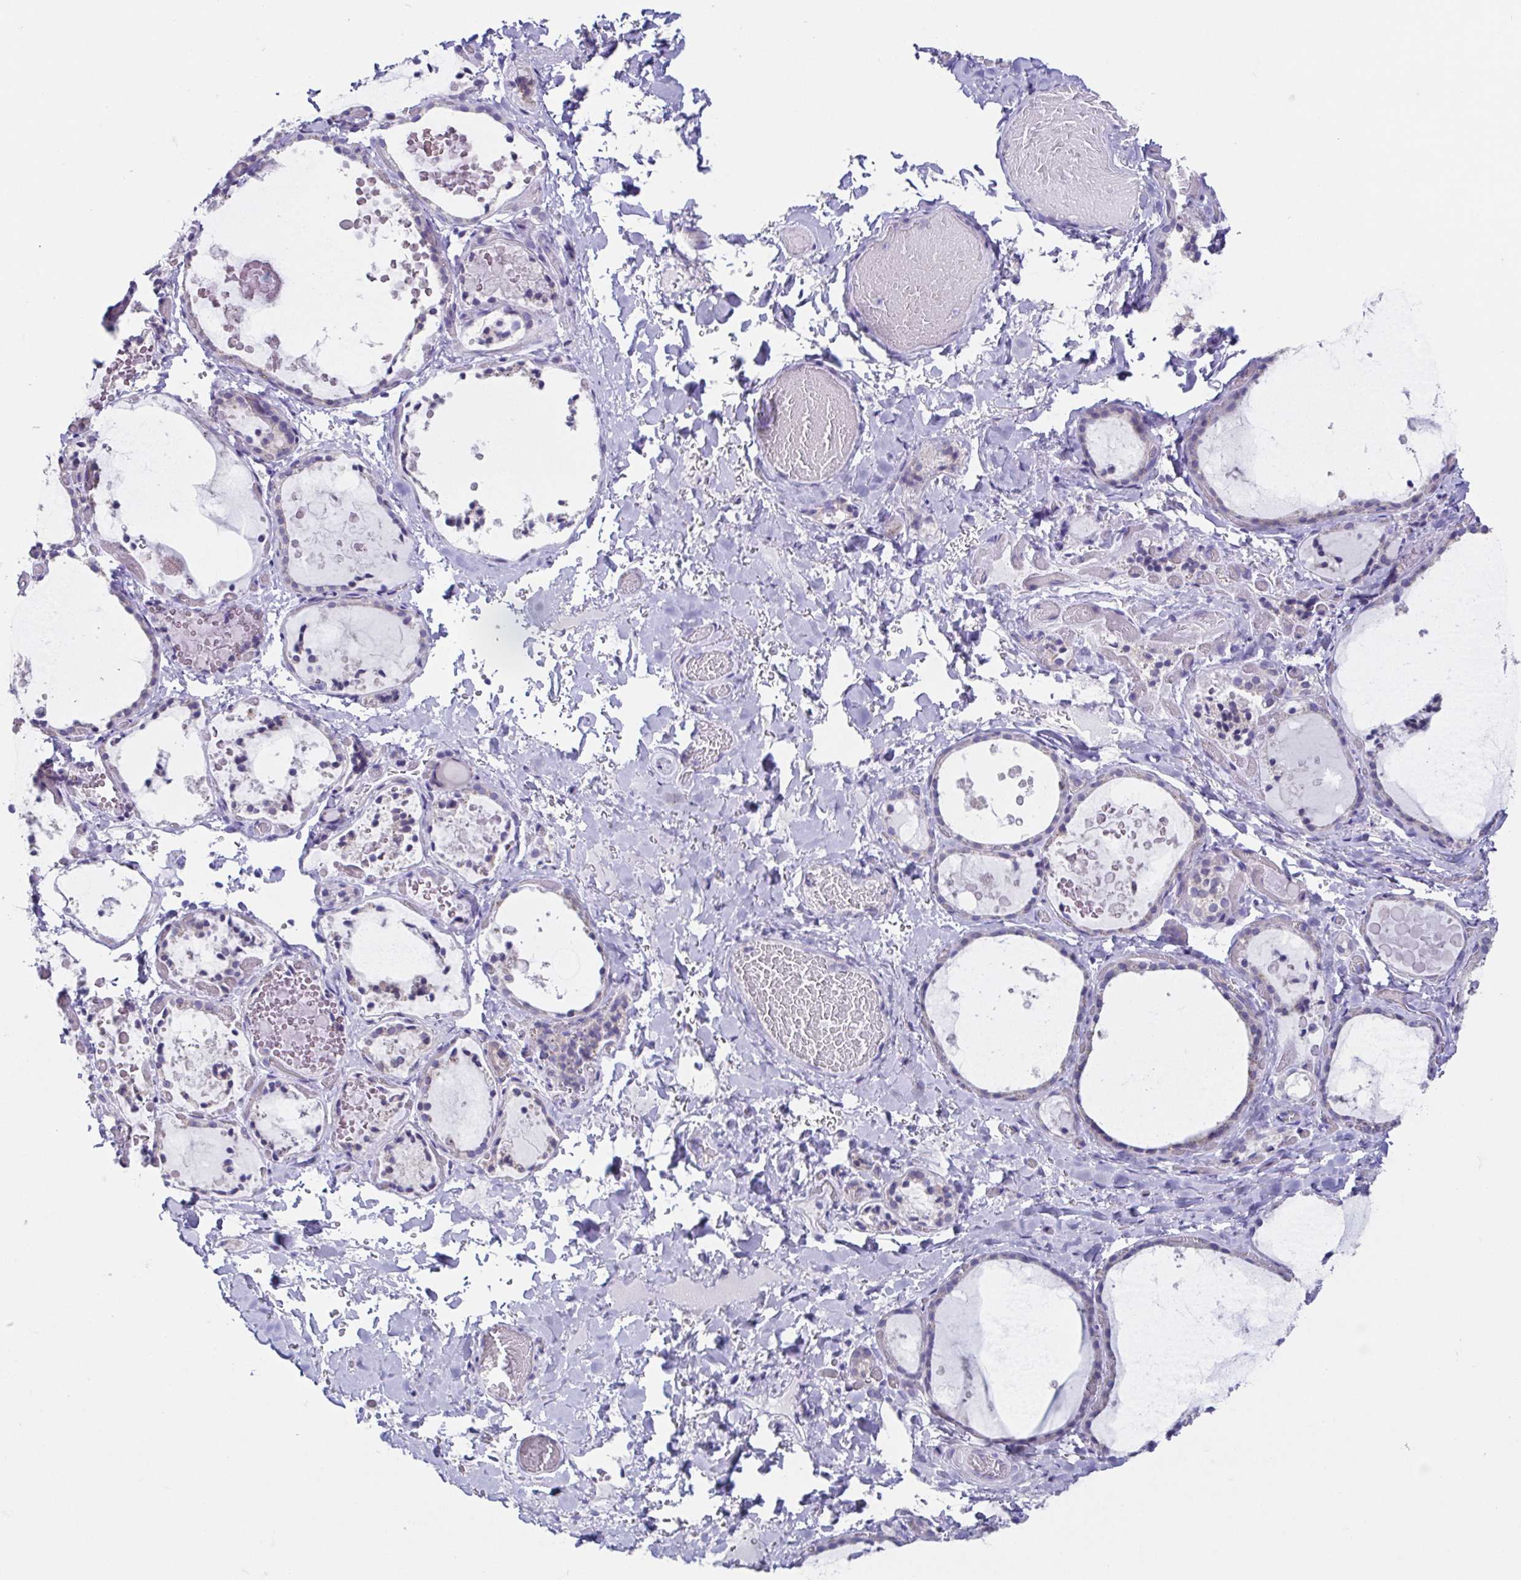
{"staining": {"intensity": "negative", "quantity": "none", "location": "none"}, "tissue": "thyroid gland", "cell_type": "Glandular cells", "image_type": "normal", "snomed": [{"axis": "morphology", "description": "Normal tissue, NOS"}, {"axis": "topography", "description": "Thyroid gland"}], "caption": "IHC image of normal thyroid gland: thyroid gland stained with DAB (3,3'-diaminobenzidine) shows no significant protein staining in glandular cells.", "gene": "RDH11", "patient": {"sex": "female", "age": 56}}